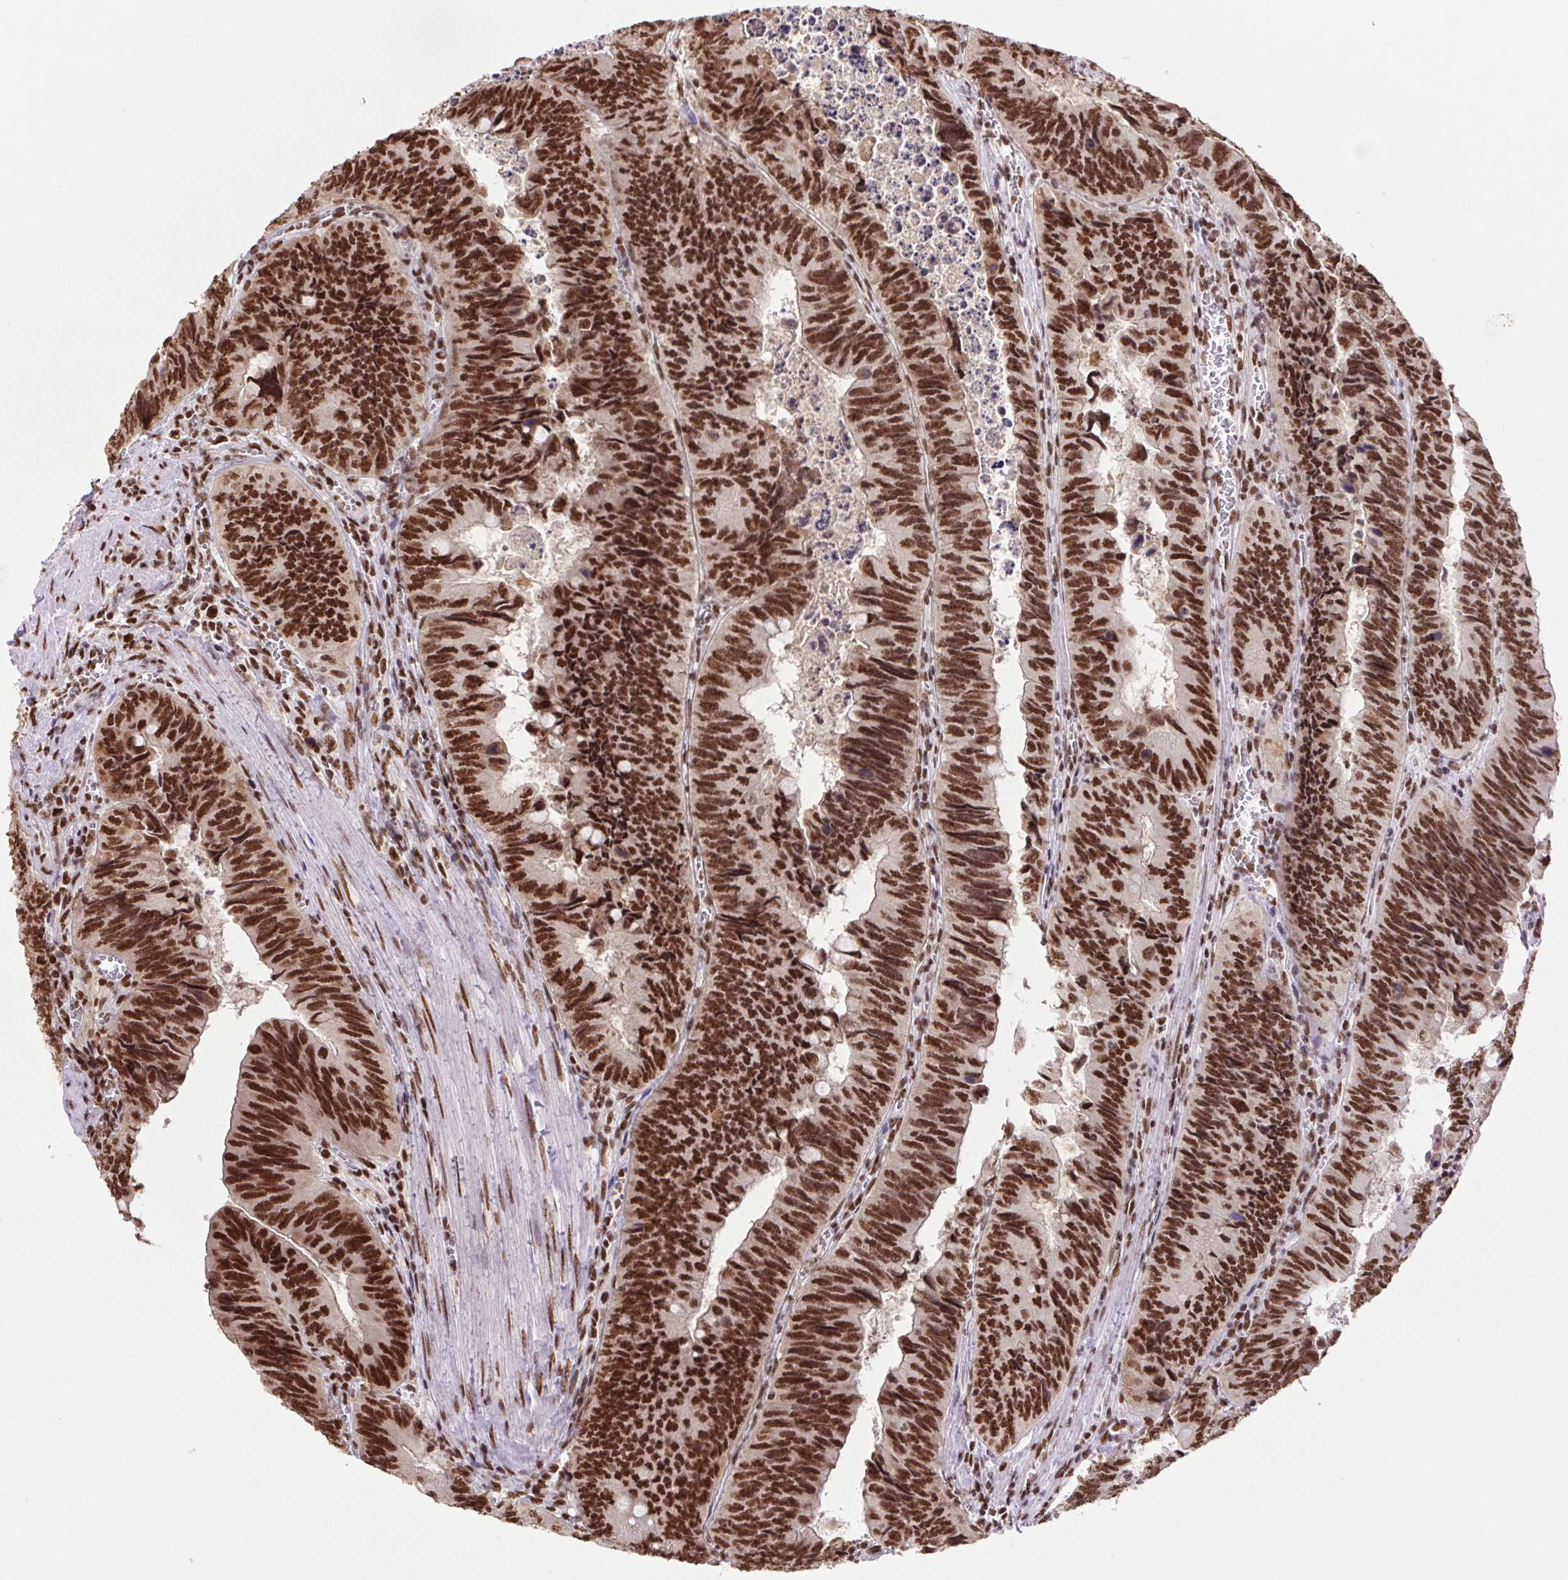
{"staining": {"intensity": "strong", "quantity": ">75%", "location": "nuclear"}, "tissue": "colorectal cancer", "cell_type": "Tumor cells", "image_type": "cancer", "snomed": [{"axis": "morphology", "description": "Adenocarcinoma, NOS"}, {"axis": "topography", "description": "Colon"}], "caption": "Colorectal cancer tissue demonstrates strong nuclear positivity in approximately >75% of tumor cells, visualized by immunohistochemistry.", "gene": "ZNF207", "patient": {"sex": "female", "age": 84}}